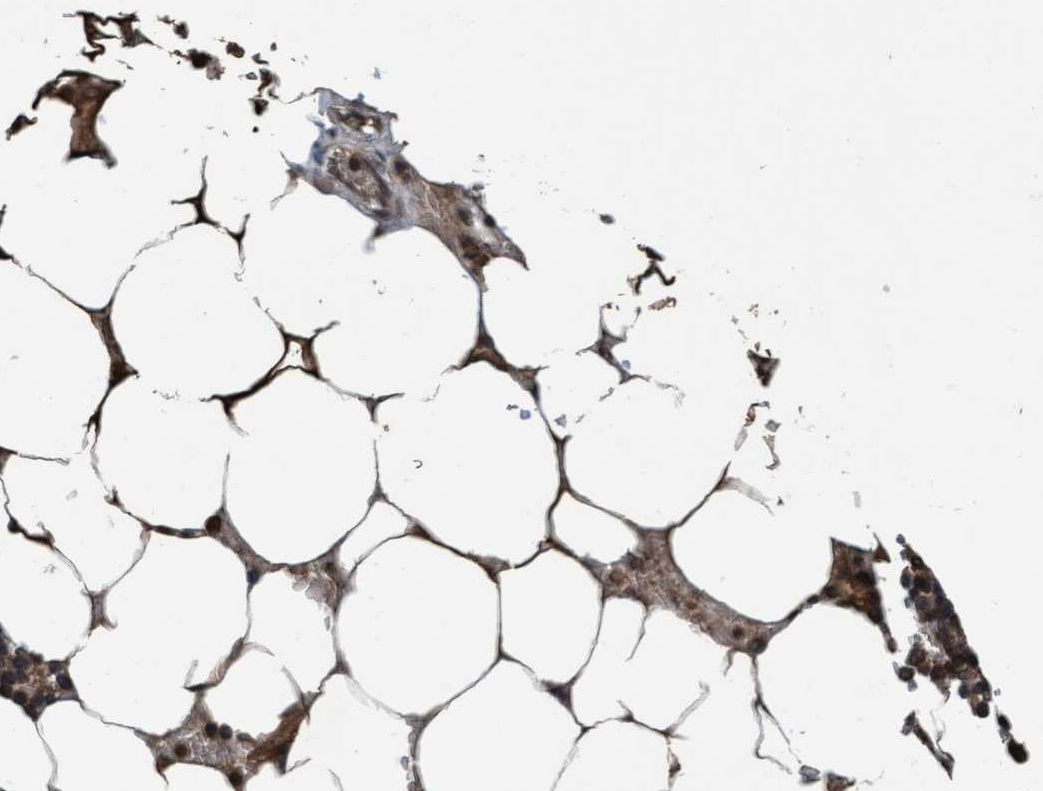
{"staining": {"intensity": "moderate", "quantity": "<25%", "location": "cytoplasmic/membranous,nuclear"}, "tissue": "bone marrow", "cell_type": "Hematopoietic cells", "image_type": "normal", "snomed": [{"axis": "morphology", "description": "Normal tissue, NOS"}, {"axis": "topography", "description": "Bone marrow"}], "caption": "Hematopoietic cells display low levels of moderate cytoplasmic/membranous,nuclear positivity in about <25% of cells in benign bone marrow. (IHC, brightfield microscopy, high magnification).", "gene": "WASF1", "patient": {"sex": "male", "age": 70}}